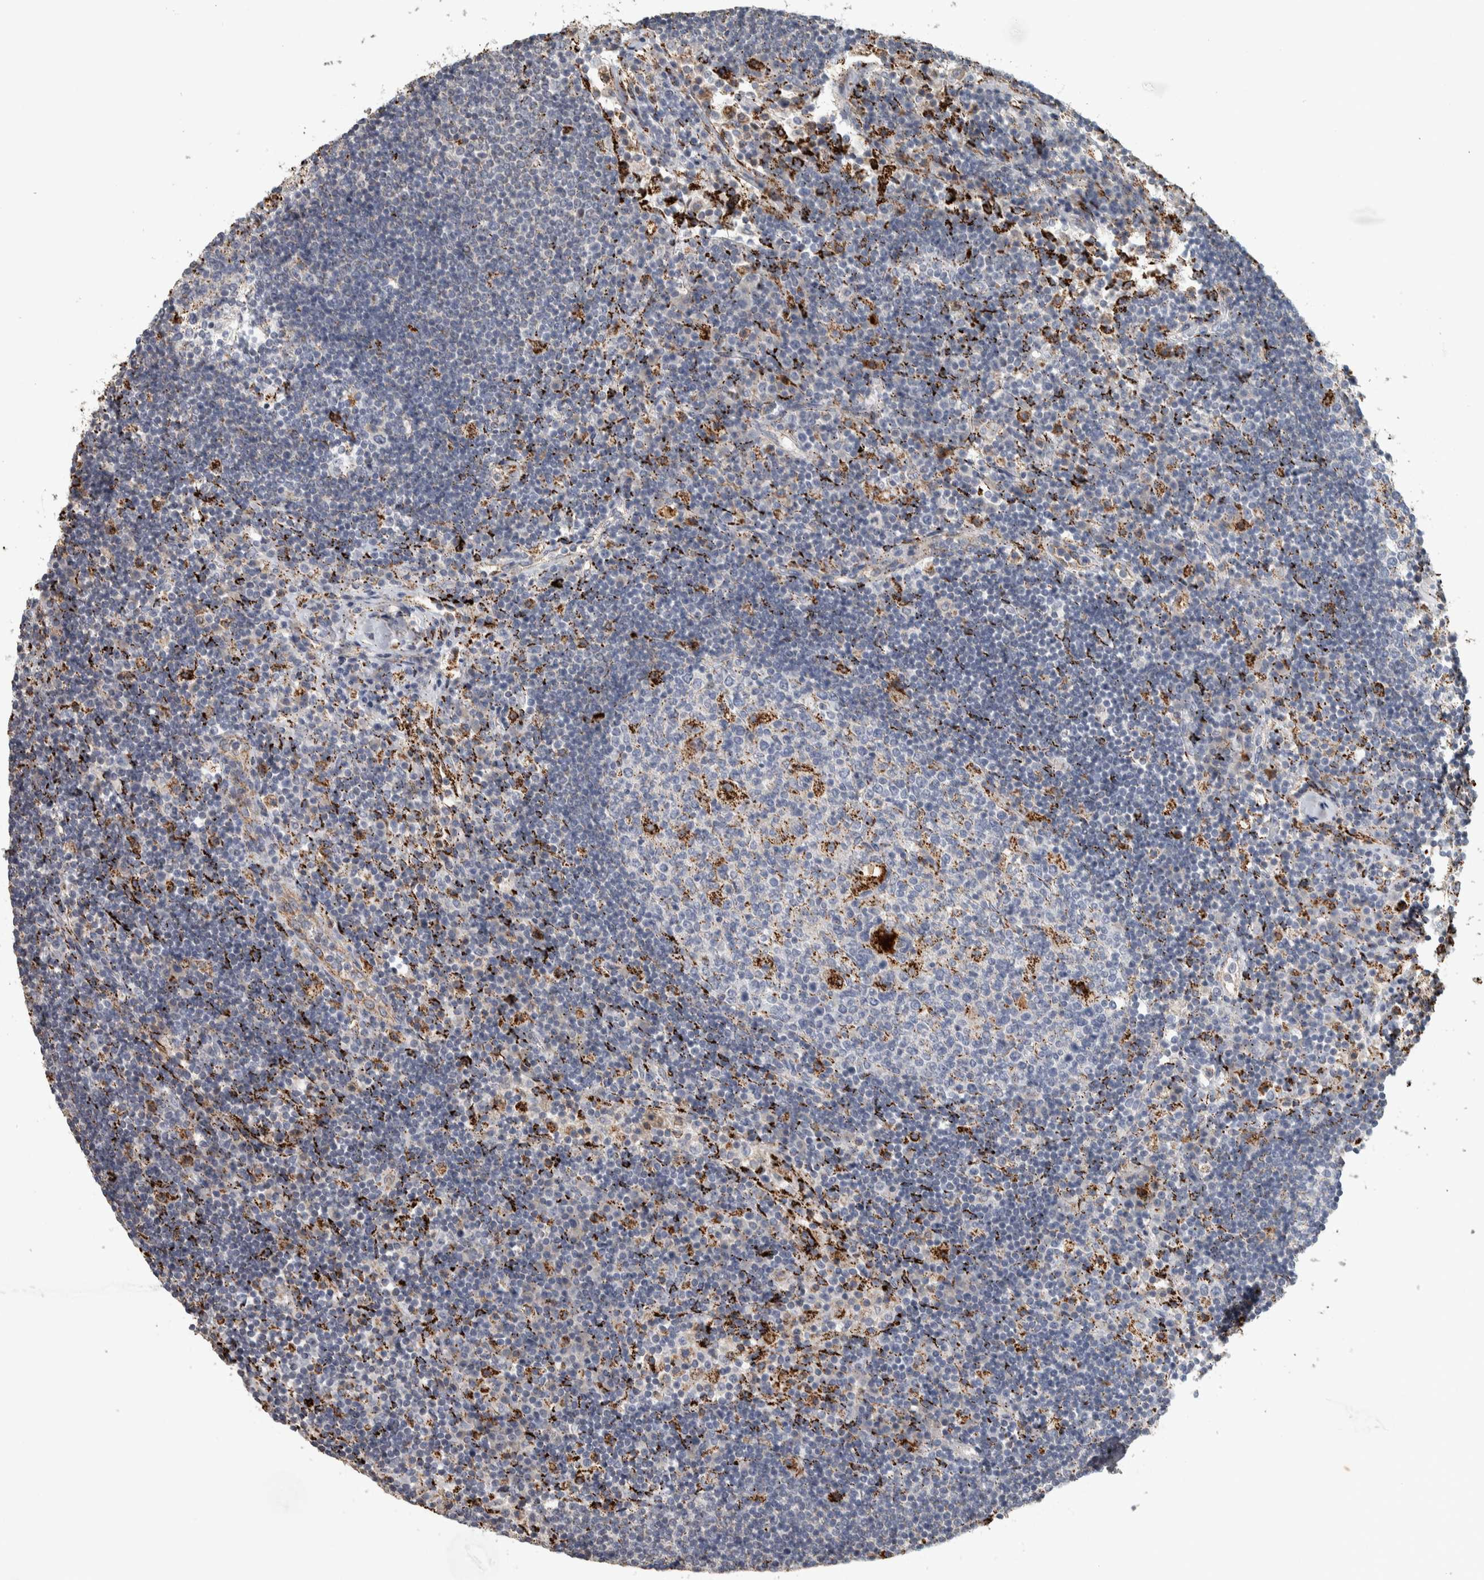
{"staining": {"intensity": "strong", "quantity": "<25%", "location": "cytoplasmic/membranous"}, "tissue": "lymph node", "cell_type": "Germinal center cells", "image_type": "normal", "snomed": [{"axis": "morphology", "description": "Normal tissue, NOS"}, {"axis": "topography", "description": "Lymph node"}], "caption": "Human lymph node stained with a brown dye reveals strong cytoplasmic/membranous positive positivity in approximately <25% of germinal center cells.", "gene": "FAM78A", "patient": {"sex": "female", "age": 53}}